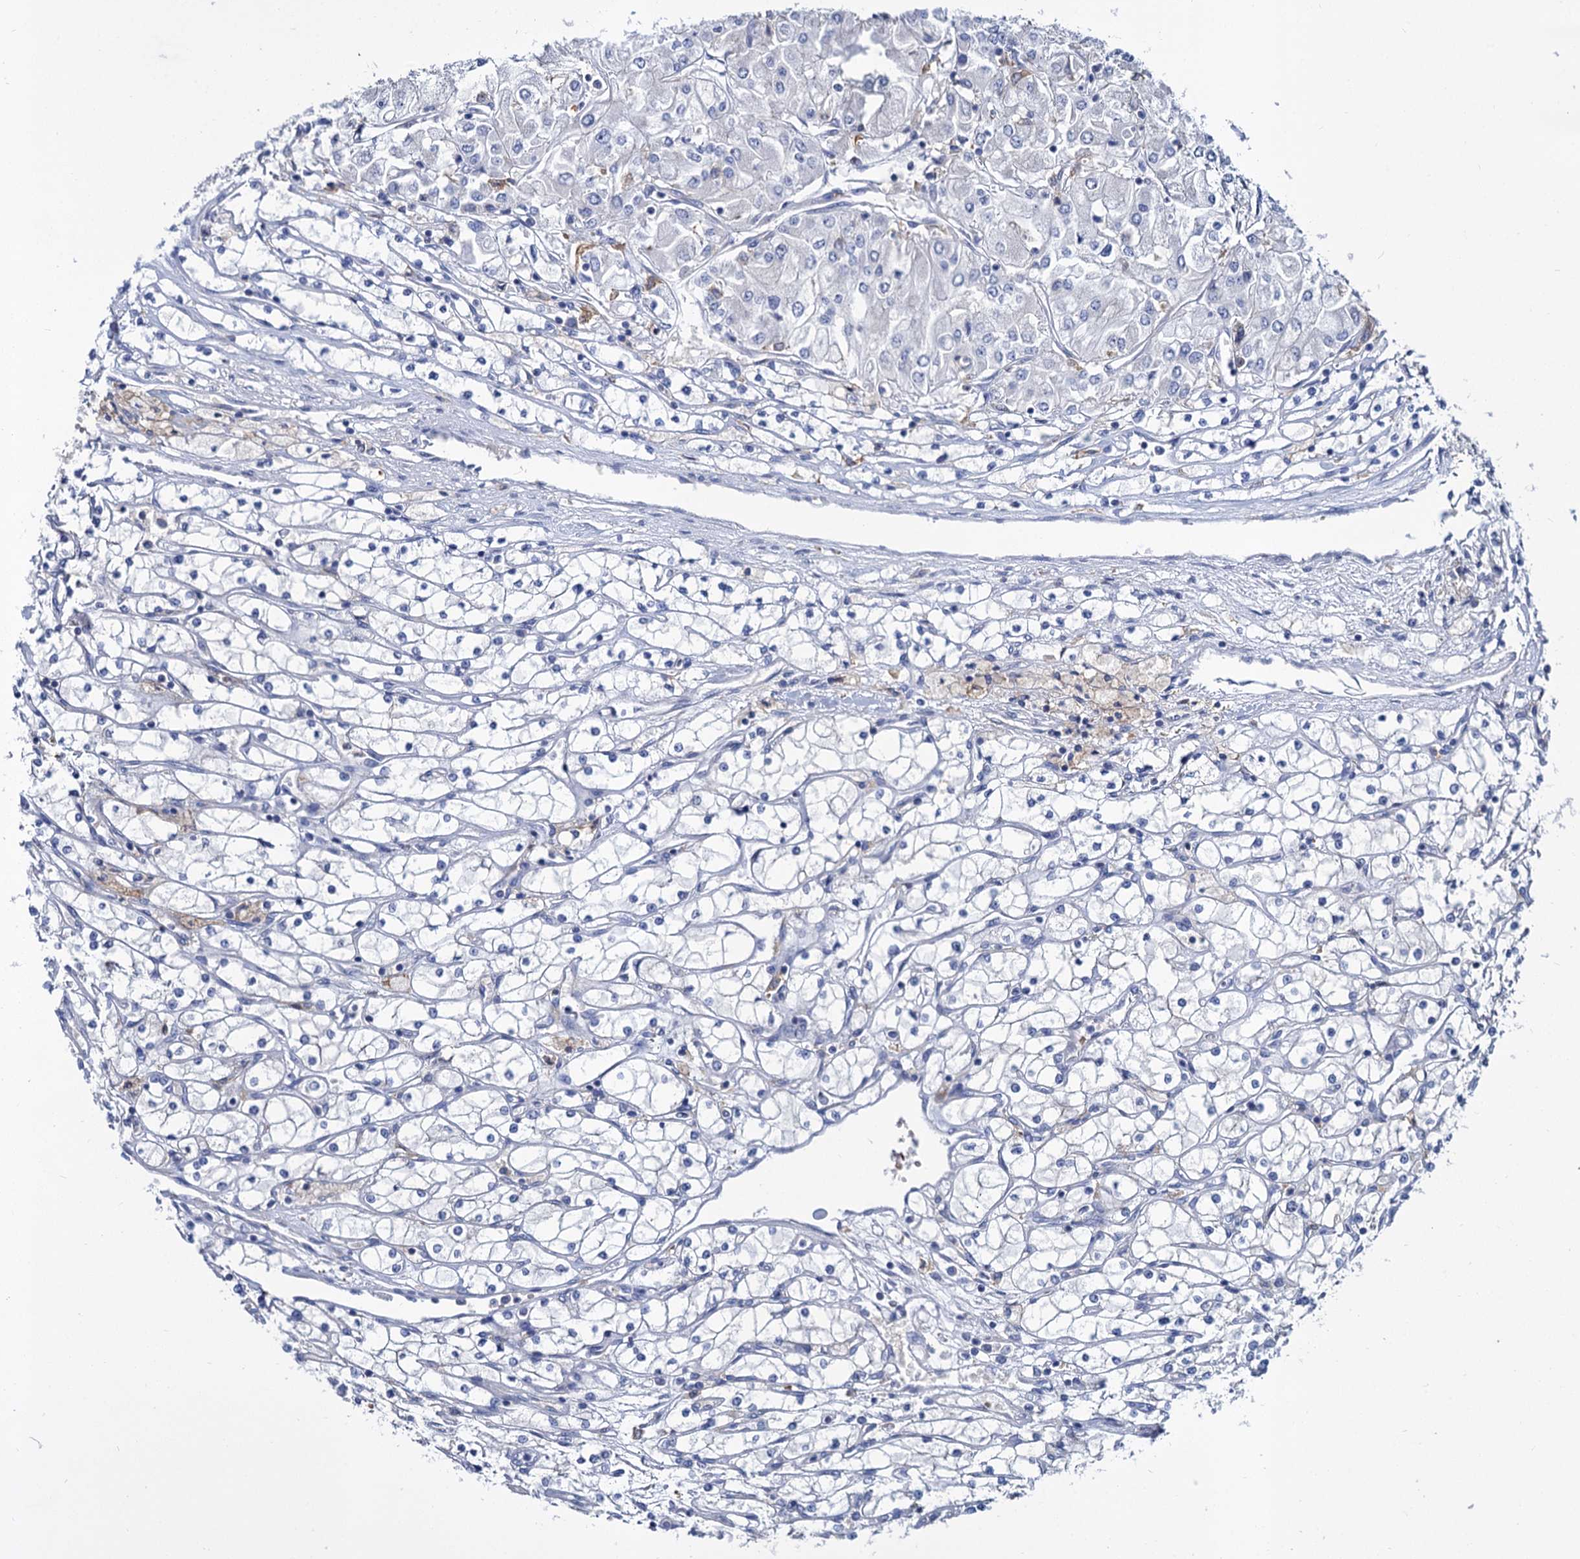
{"staining": {"intensity": "negative", "quantity": "none", "location": "none"}, "tissue": "renal cancer", "cell_type": "Tumor cells", "image_type": "cancer", "snomed": [{"axis": "morphology", "description": "Adenocarcinoma, NOS"}, {"axis": "topography", "description": "Kidney"}], "caption": "Tumor cells are negative for brown protein staining in renal cancer (adenocarcinoma). (Immunohistochemistry (ihc), brightfield microscopy, high magnification).", "gene": "GCLC", "patient": {"sex": "male", "age": 80}}